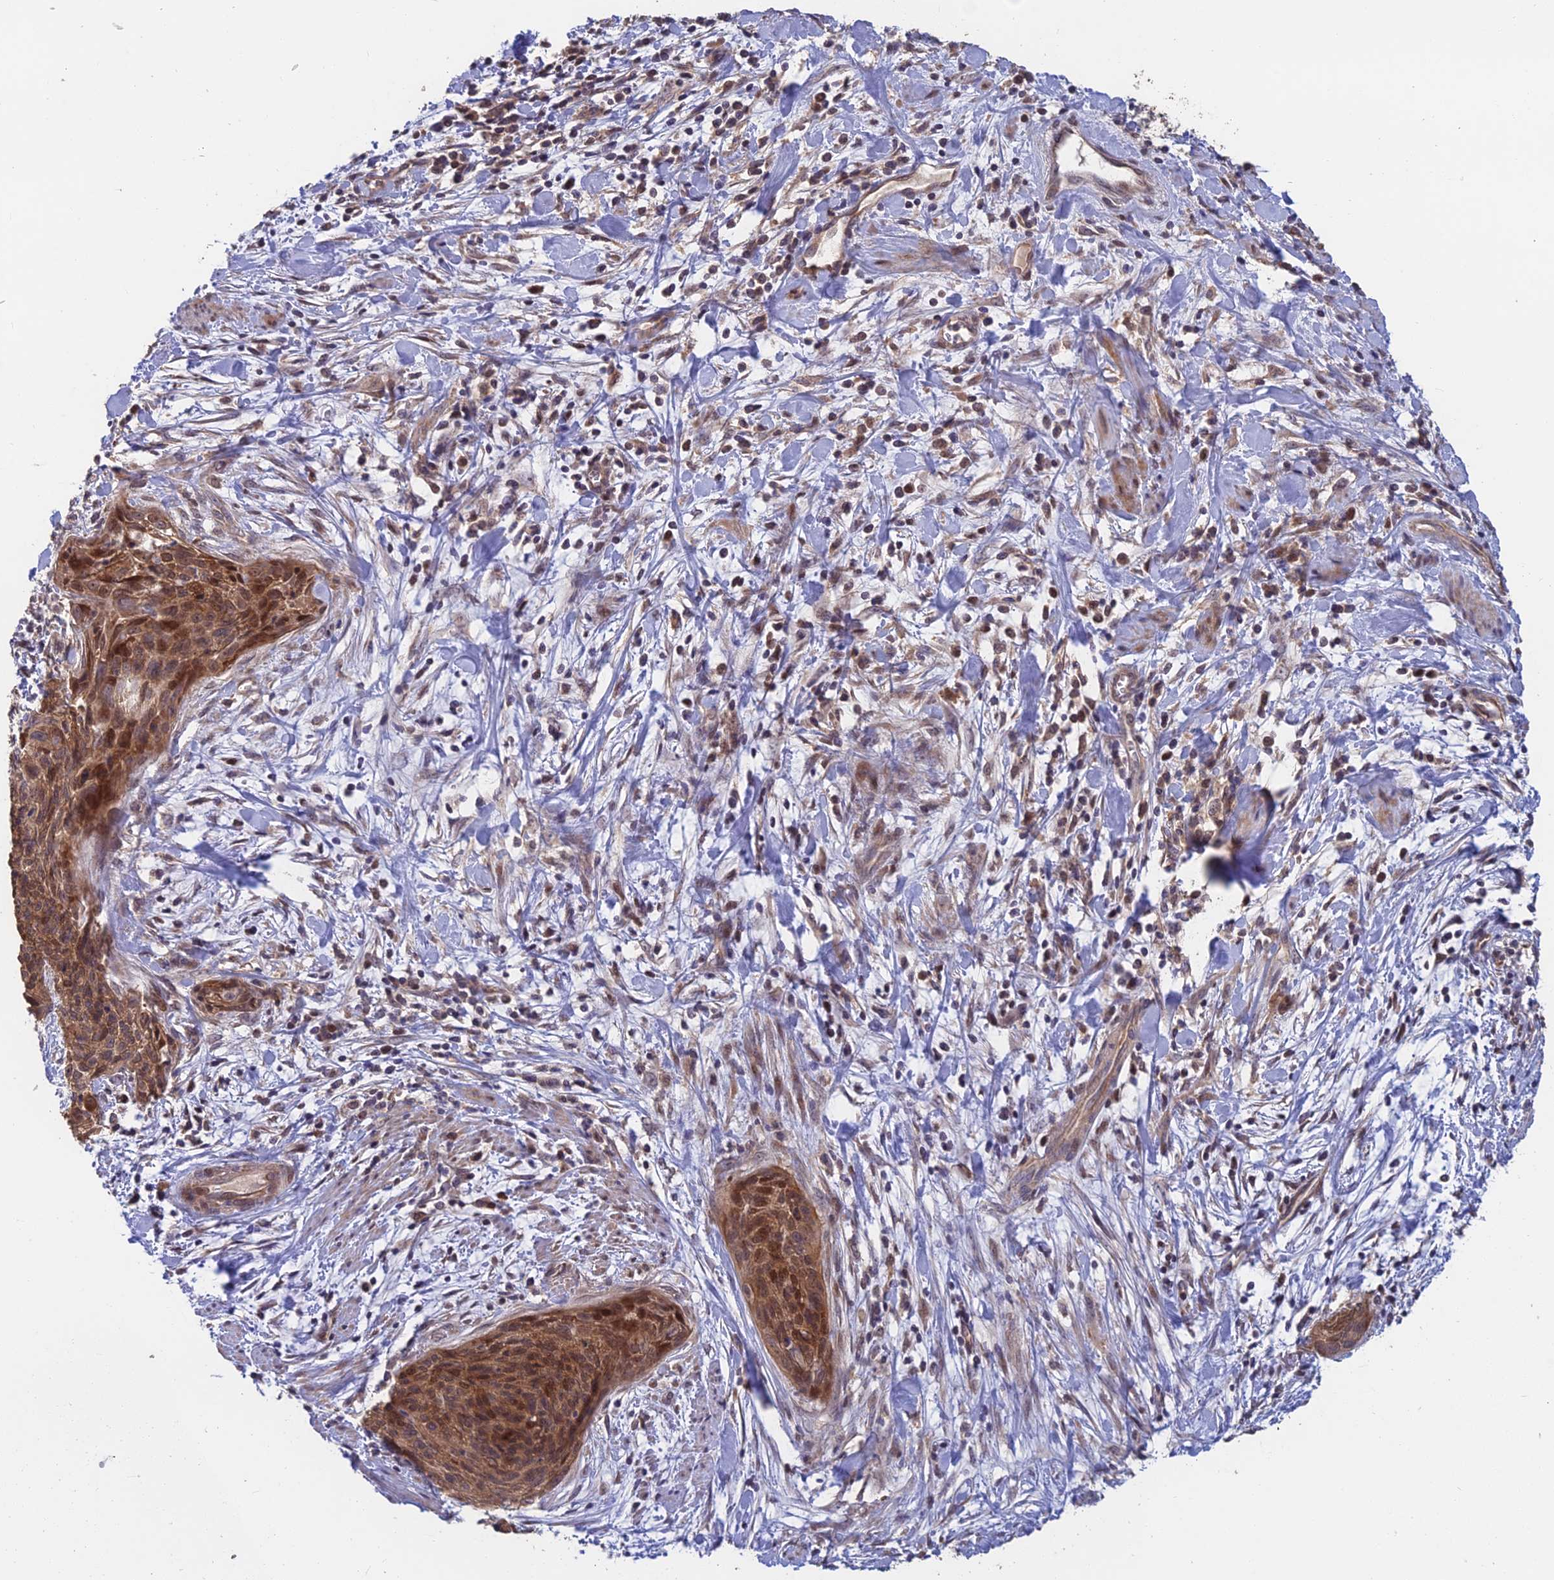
{"staining": {"intensity": "moderate", "quantity": ">75%", "location": "cytoplasmic/membranous"}, "tissue": "cervical cancer", "cell_type": "Tumor cells", "image_type": "cancer", "snomed": [{"axis": "morphology", "description": "Squamous cell carcinoma, NOS"}, {"axis": "topography", "description": "Cervix"}], "caption": "Immunohistochemistry (IHC) histopathology image of cervical cancer (squamous cell carcinoma) stained for a protein (brown), which exhibits medium levels of moderate cytoplasmic/membranous positivity in about >75% of tumor cells.", "gene": "SHISA5", "patient": {"sex": "female", "age": 55}}